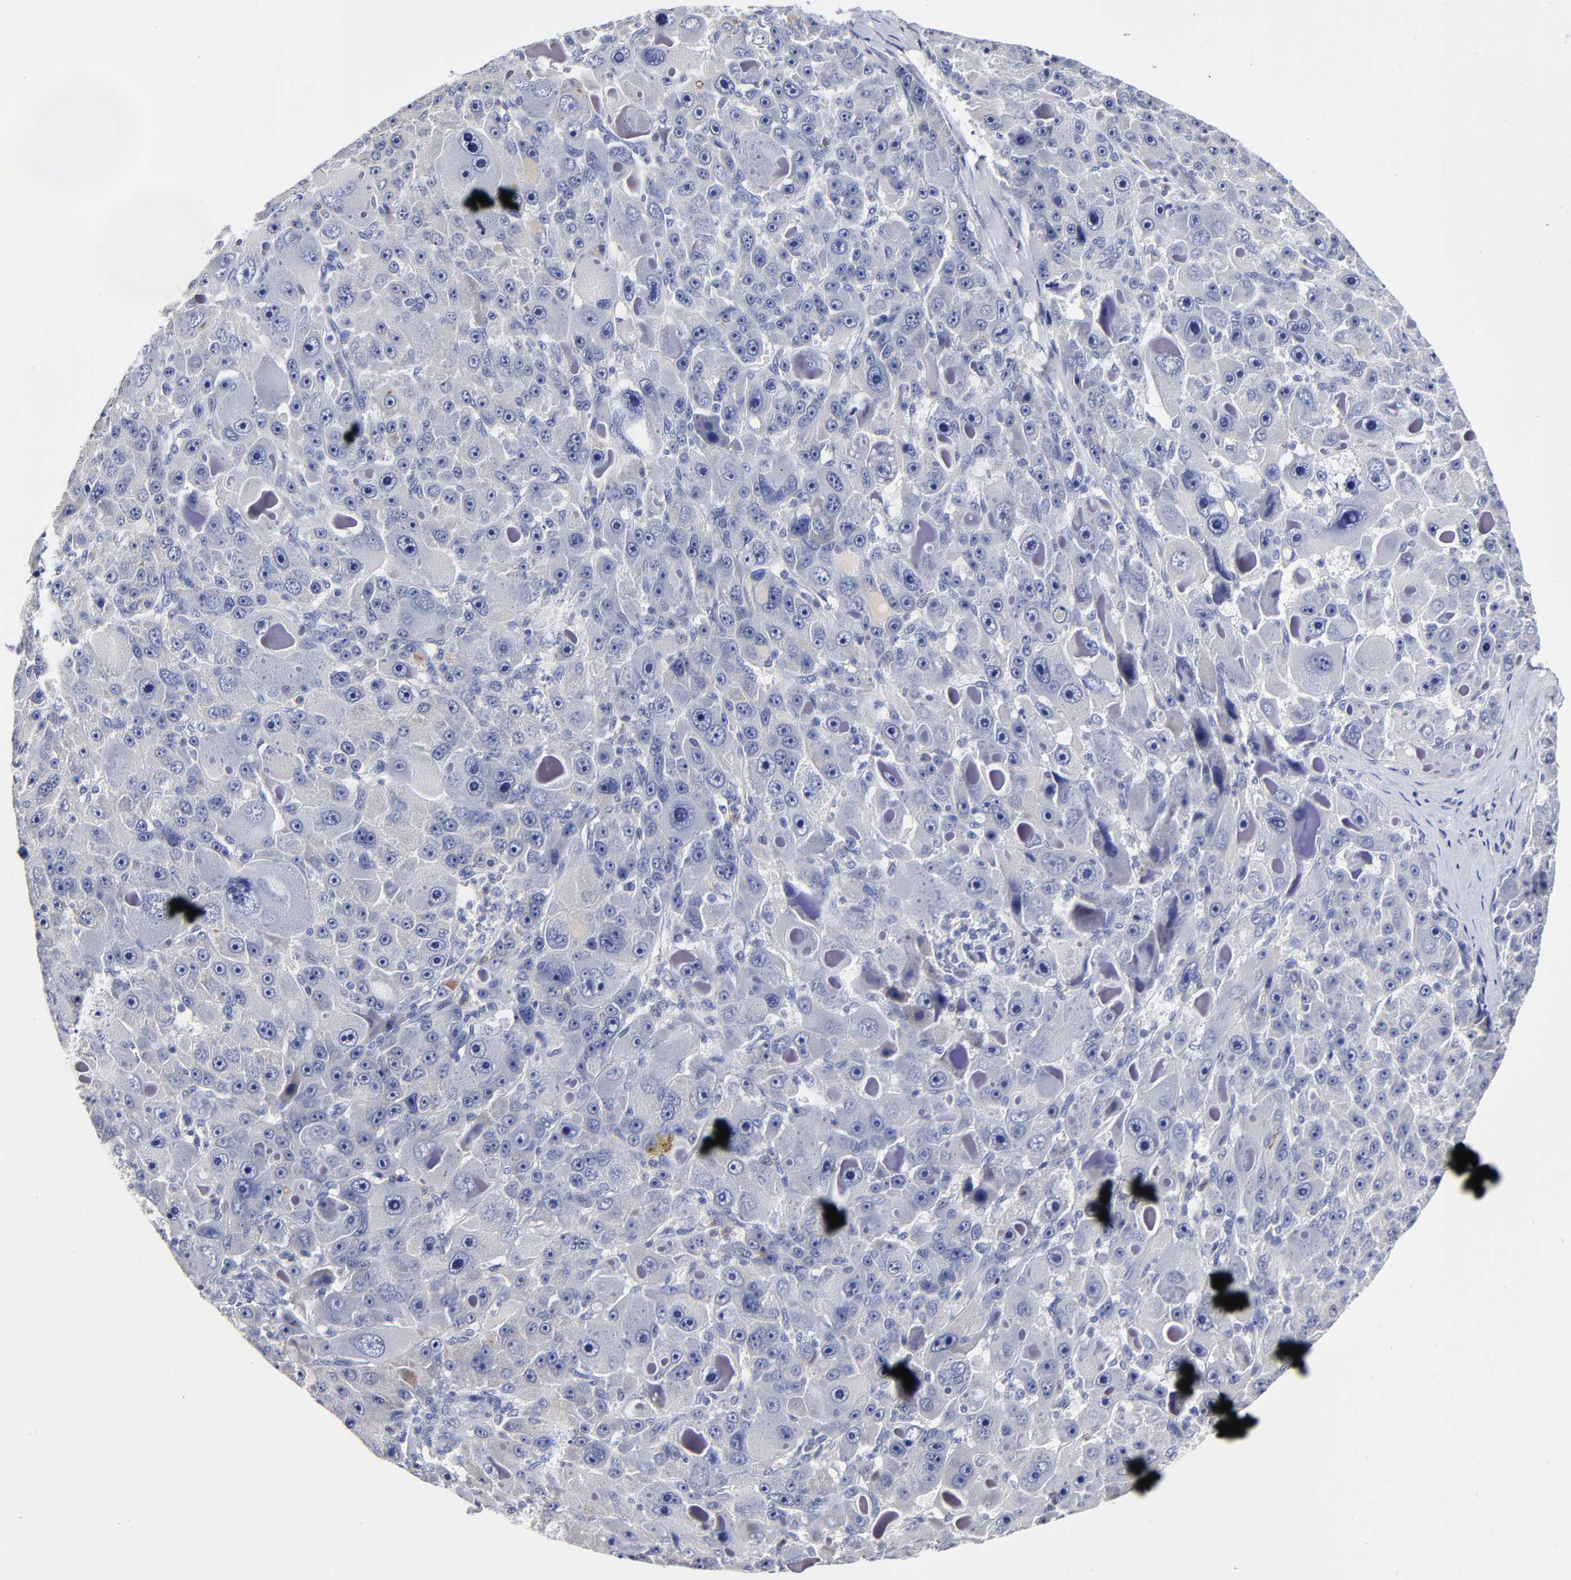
{"staining": {"intensity": "negative", "quantity": "none", "location": "none"}, "tissue": "liver cancer", "cell_type": "Tumor cells", "image_type": "cancer", "snomed": [{"axis": "morphology", "description": "Carcinoma, Hepatocellular, NOS"}, {"axis": "topography", "description": "Liver"}], "caption": "Immunohistochemistry of human hepatocellular carcinoma (liver) demonstrates no positivity in tumor cells.", "gene": "TRAT1", "patient": {"sex": "male", "age": 76}}